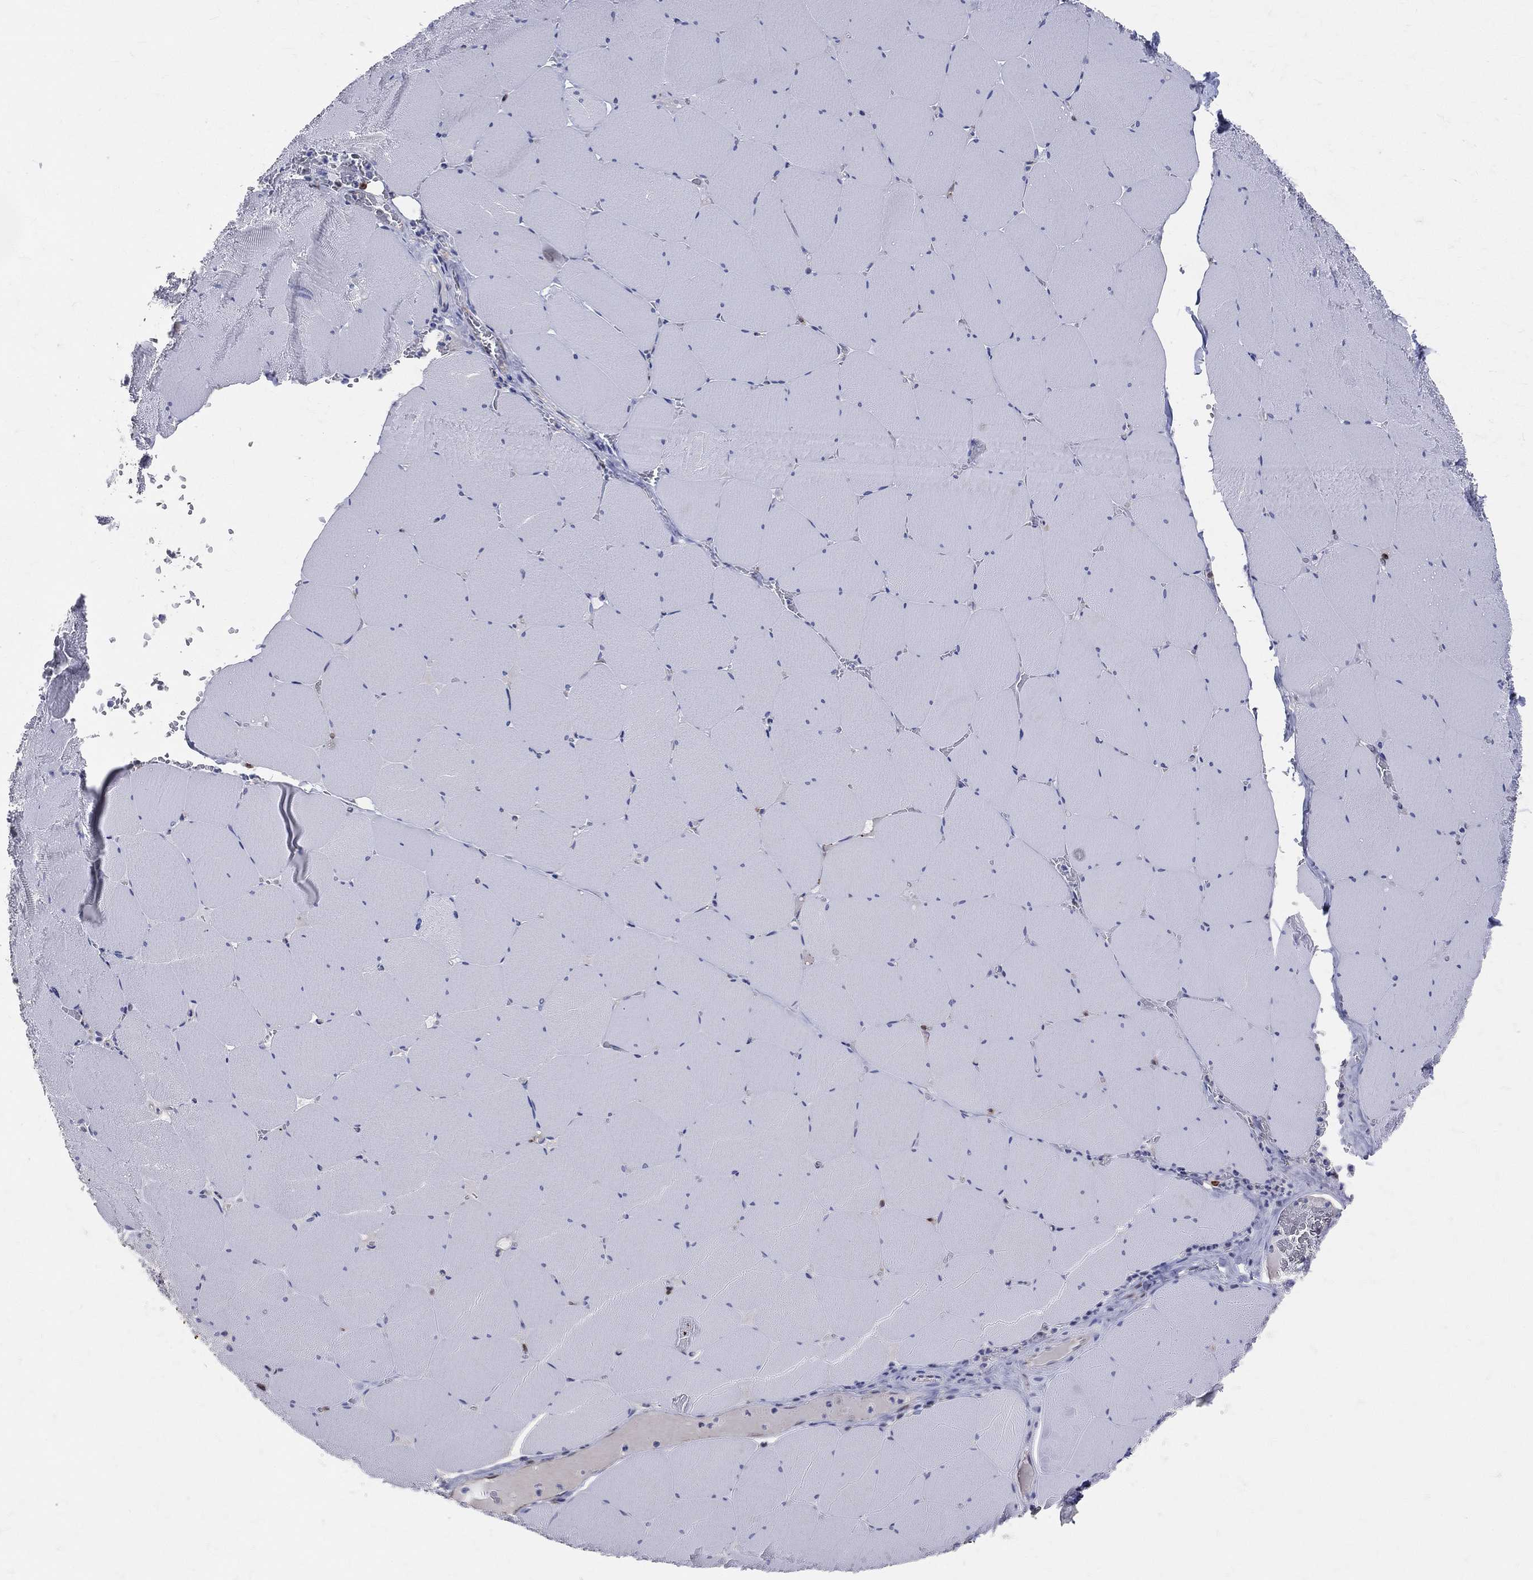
{"staining": {"intensity": "negative", "quantity": "none", "location": "none"}, "tissue": "skeletal muscle", "cell_type": "Myocytes", "image_type": "normal", "snomed": [{"axis": "morphology", "description": "Normal tissue, NOS"}, {"axis": "morphology", "description": "Malignant melanoma, Metastatic site"}, {"axis": "topography", "description": "Skeletal muscle"}], "caption": "Histopathology image shows no protein staining in myocytes of benign skeletal muscle. (DAB (3,3'-diaminobenzidine) immunohistochemistry visualized using brightfield microscopy, high magnification).", "gene": "CD74", "patient": {"sex": "male", "age": 50}}